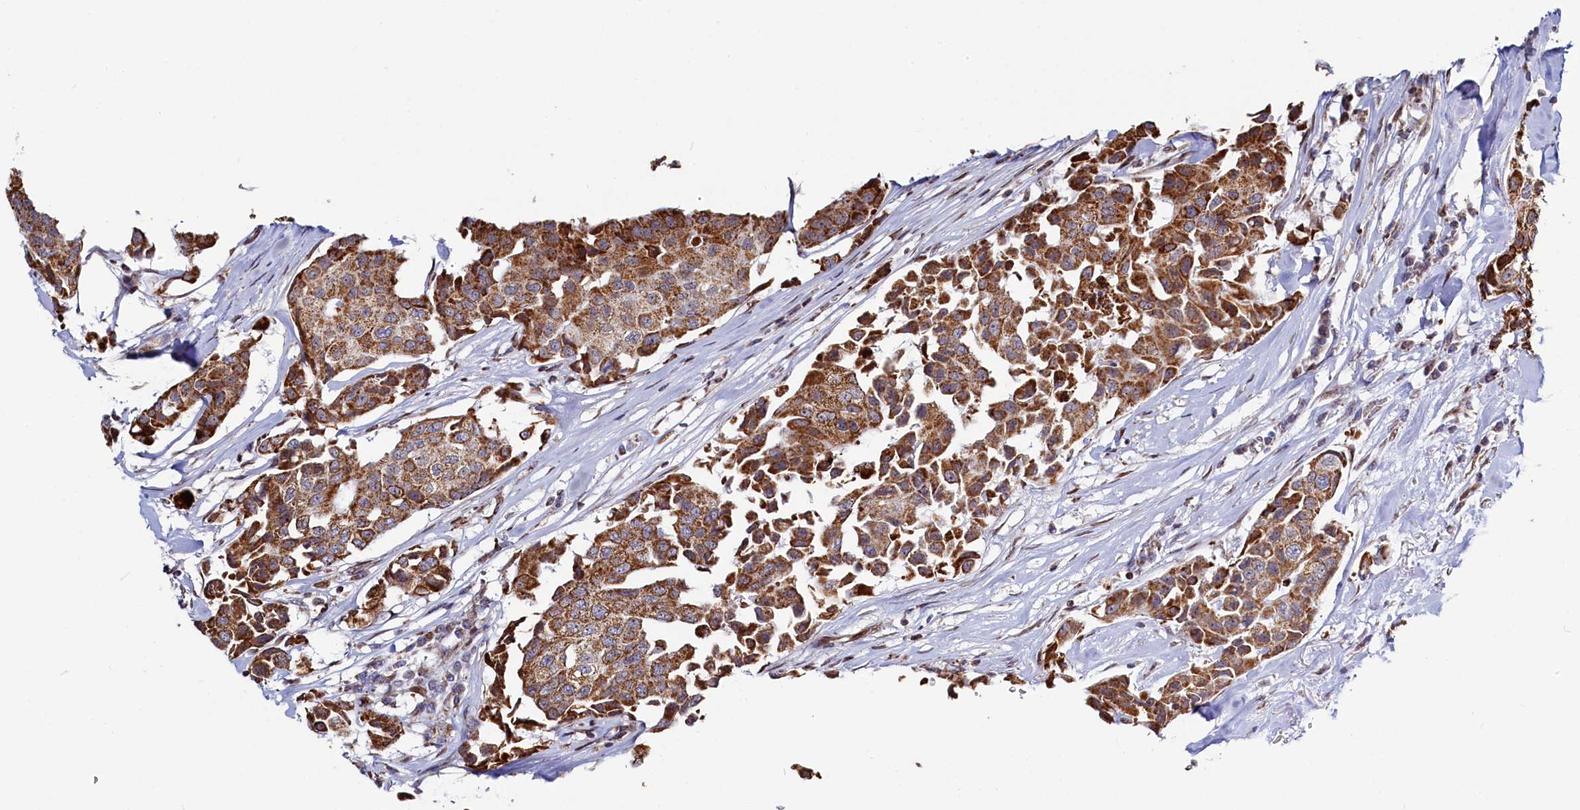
{"staining": {"intensity": "moderate", "quantity": ">75%", "location": "cytoplasmic/membranous"}, "tissue": "breast cancer", "cell_type": "Tumor cells", "image_type": "cancer", "snomed": [{"axis": "morphology", "description": "Duct carcinoma"}, {"axis": "topography", "description": "Breast"}], "caption": "An image of human breast infiltrating ductal carcinoma stained for a protein demonstrates moderate cytoplasmic/membranous brown staining in tumor cells. The staining was performed using DAB to visualize the protein expression in brown, while the nuclei were stained in blue with hematoxylin (Magnification: 20x).", "gene": "HDGFL3", "patient": {"sex": "female", "age": 80}}